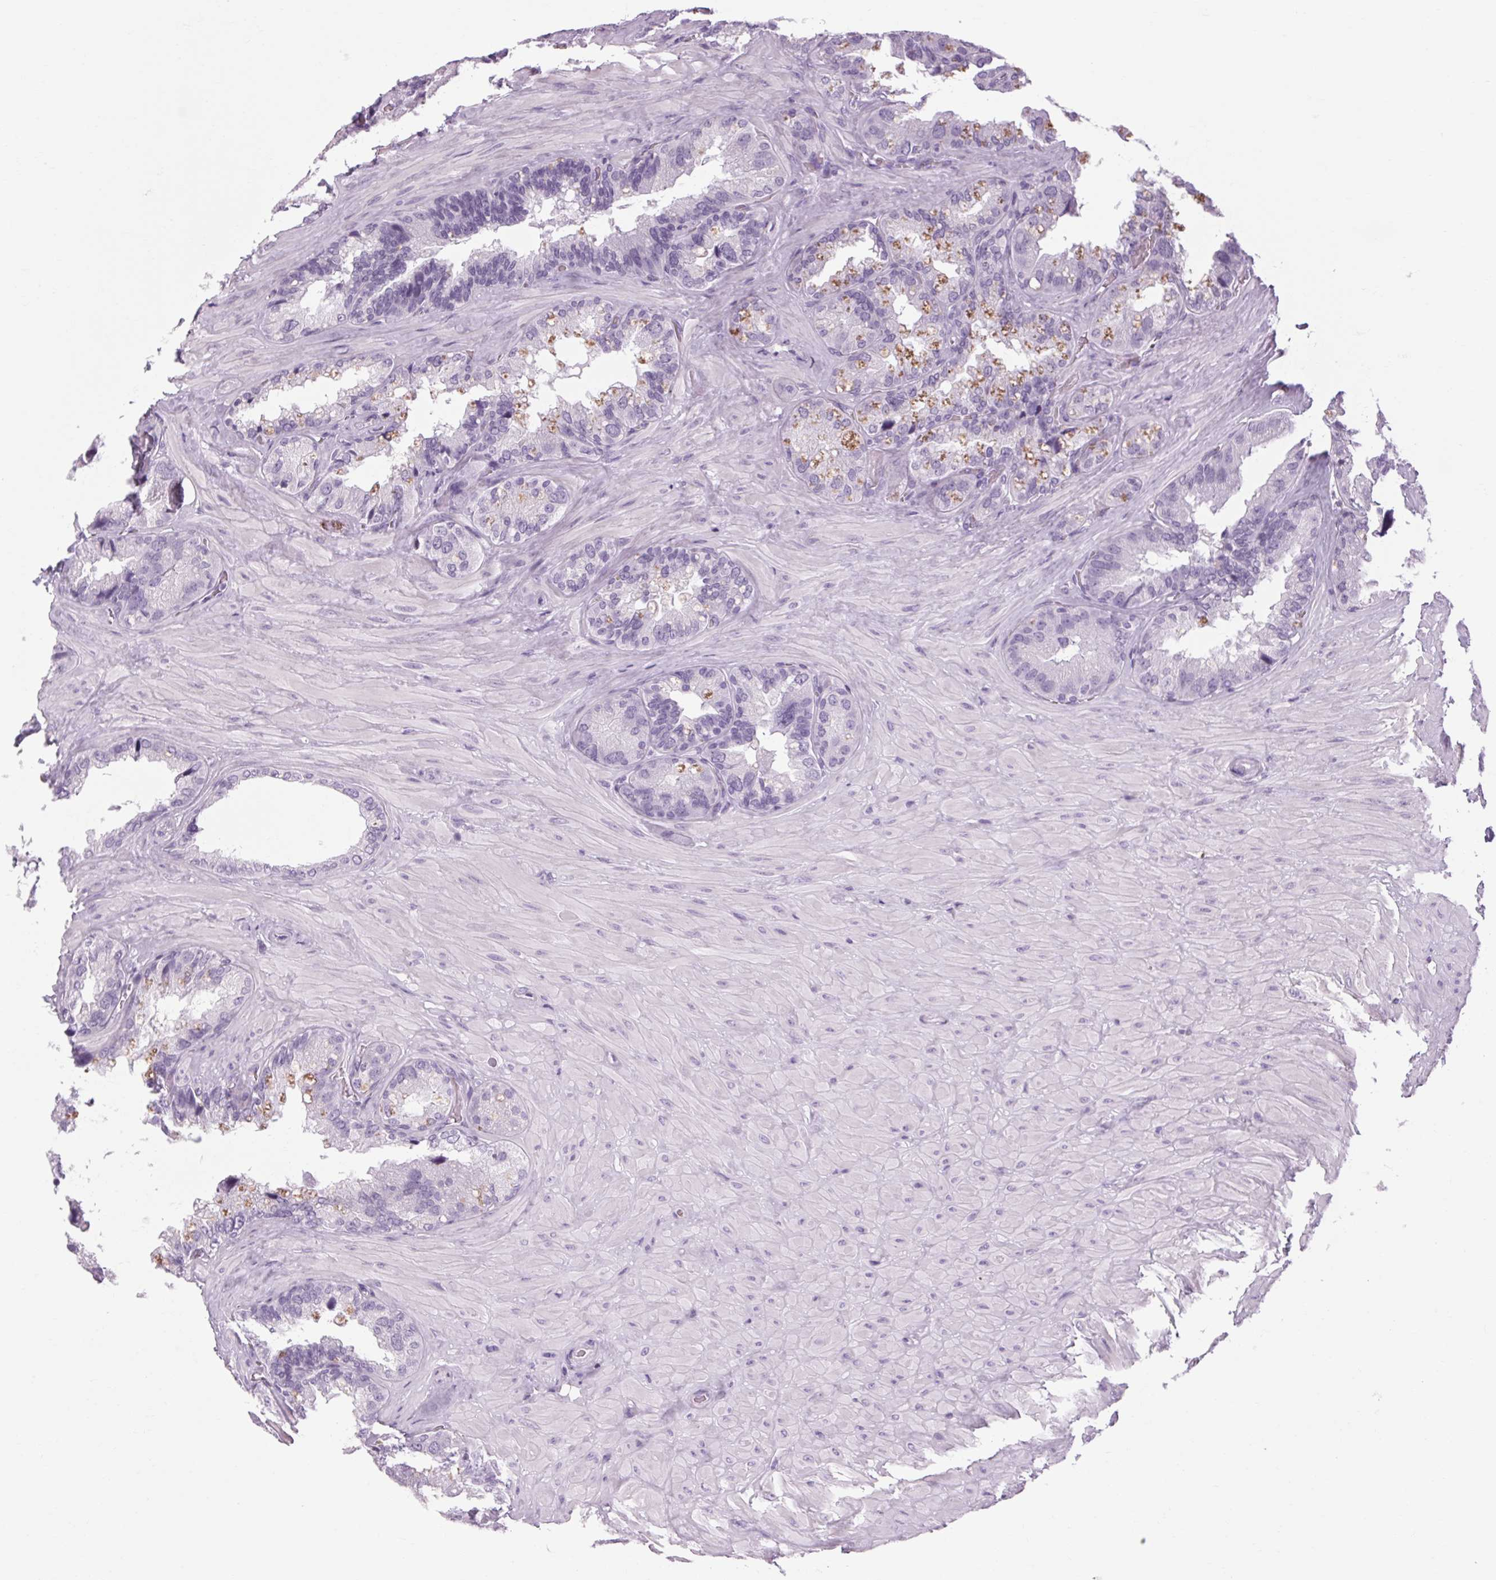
{"staining": {"intensity": "negative", "quantity": "none", "location": "none"}, "tissue": "seminal vesicle", "cell_type": "Glandular cells", "image_type": "normal", "snomed": [{"axis": "morphology", "description": "Normal tissue, NOS"}, {"axis": "topography", "description": "Seminal veicle"}], "caption": "Benign seminal vesicle was stained to show a protein in brown. There is no significant positivity in glandular cells.", "gene": "POMC", "patient": {"sex": "male", "age": 60}}